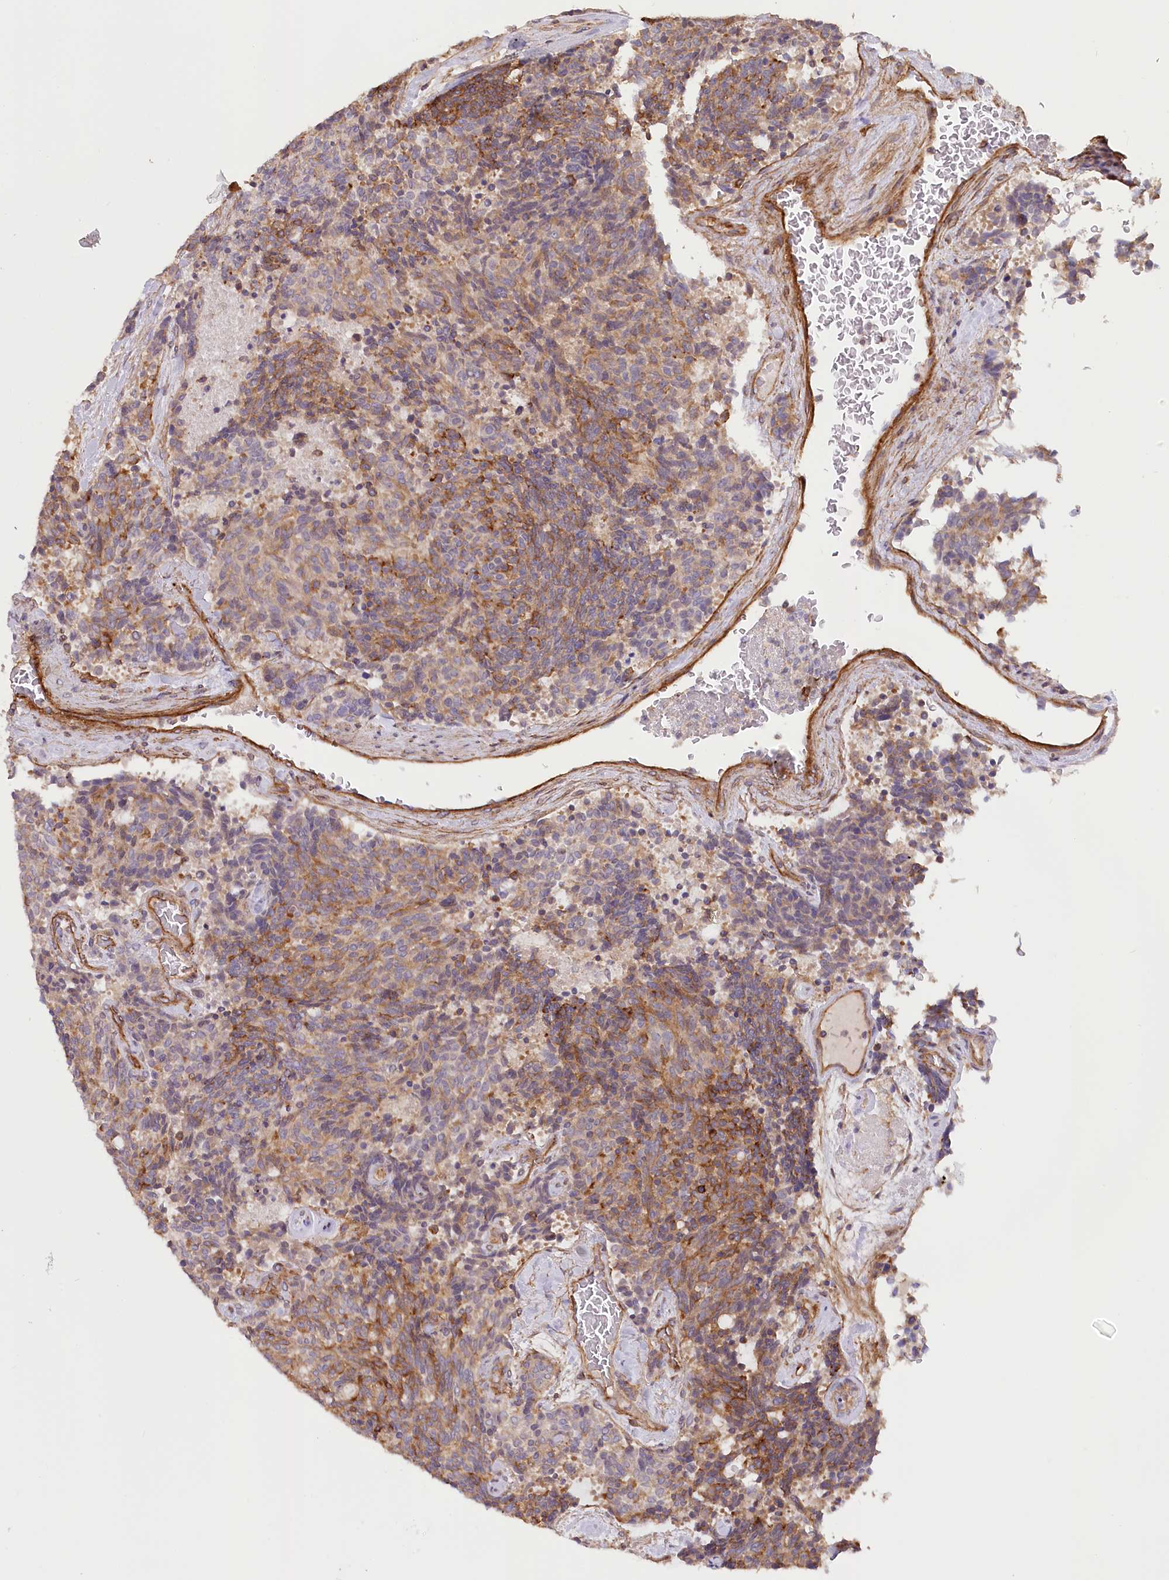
{"staining": {"intensity": "moderate", "quantity": "25%-75%", "location": "cytoplasmic/membranous"}, "tissue": "carcinoid", "cell_type": "Tumor cells", "image_type": "cancer", "snomed": [{"axis": "morphology", "description": "Carcinoid, malignant, NOS"}, {"axis": "topography", "description": "Pancreas"}], "caption": "IHC (DAB (3,3'-diaminobenzidine)) staining of carcinoid (malignant) shows moderate cytoplasmic/membranous protein positivity in approximately 25%-75% of tumor cells.", "gene": "SYNPO2", "patient": {"sex": "female", "age": 54}}